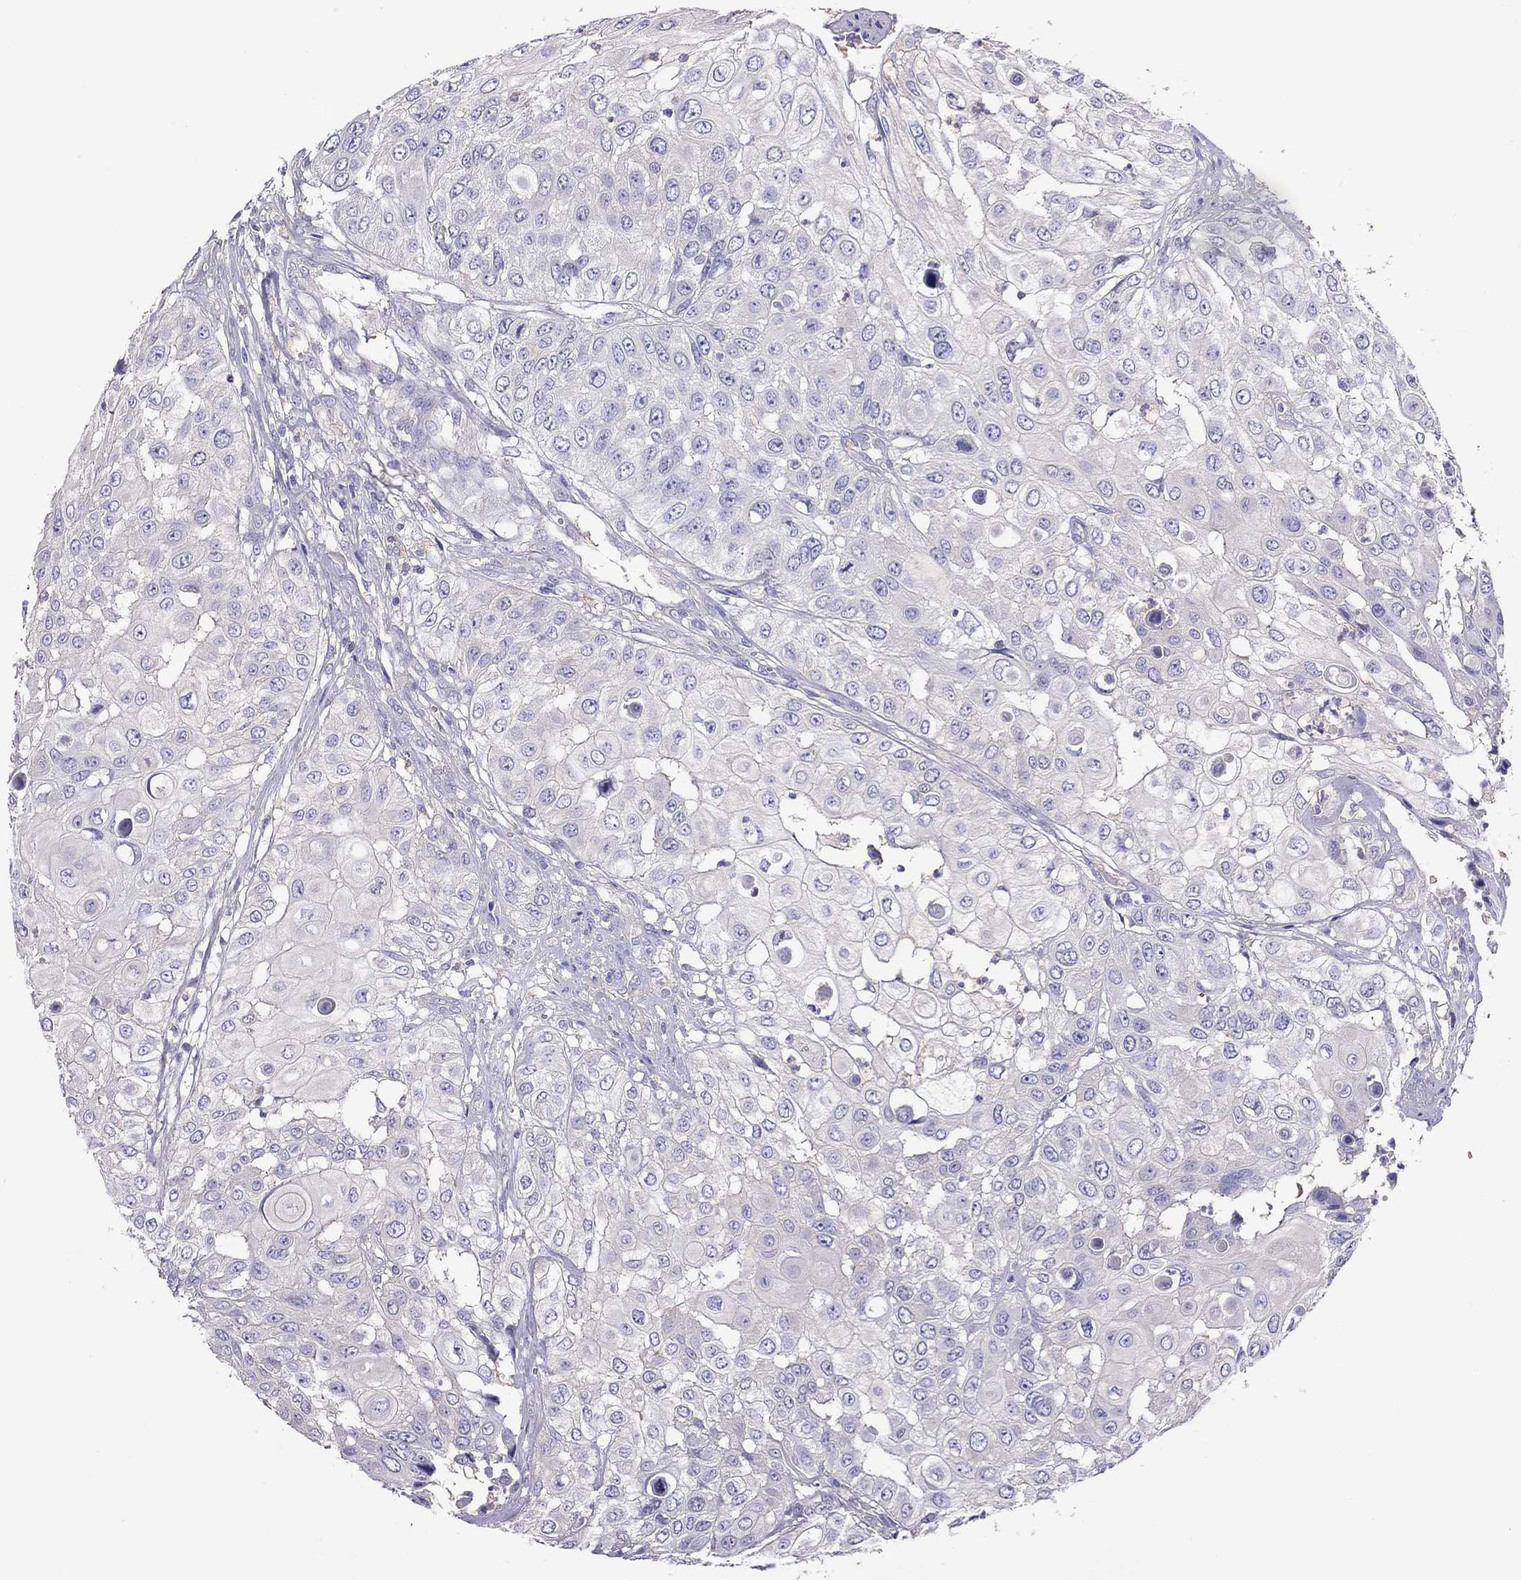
{"staining": {"intensity": "negative", "quantity": "none", "location": "none"}, "tissue": "urothelial cancer", "cell_type": "Tumor cells", "image_type": "cancer", "snomed": [{"axis": "morphology", "description": "Urothelial carcinoma, High grade"}, {"axis": "topography", "description": "Urinary bladder"}], "caption": "Tumor cells show no significant protein staining in high-grade urothelial carcinoma. (Stains: DAB (3,3'-diaminobenzidine) IHC with hematoxylin counter stain, Microscopy: brightfield microscopy at high magnification).", "gene": "TEX22", "patient": {"sex": "female", "age": 79}}